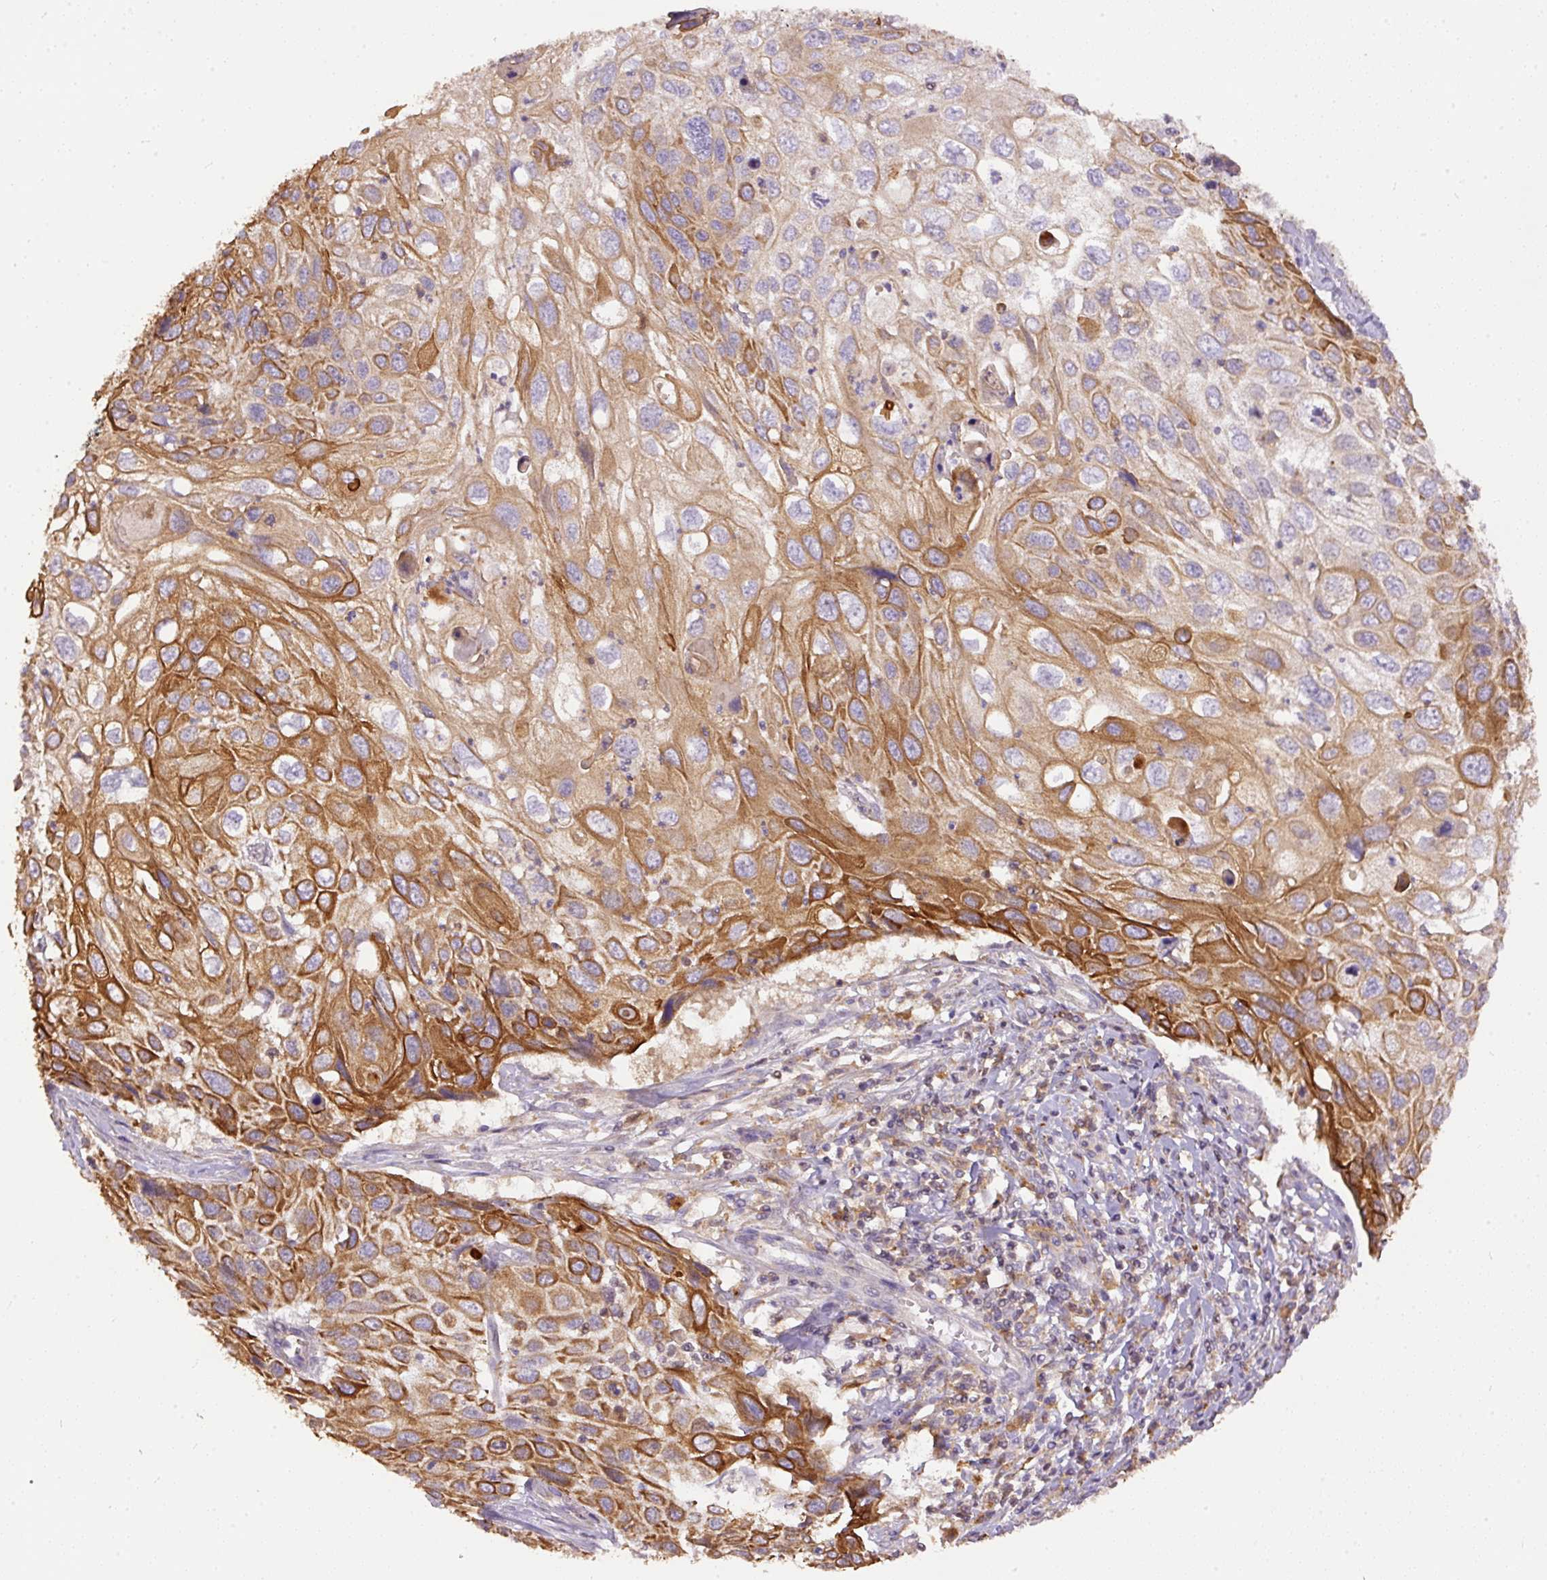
{"staining": {"intensity": "moderate", "quantity": ">75%", "location": "cytoplasmic/membranous"}, "tissue": "cervical cancer", "cell_type": "Tumor cells", "image_type": "cancer", "snomed": [{"axis": "morphology", "description": "Squamous cell carcinoma, NOS"}, {"axis": "topography", "description": "Cervix"}], "caption": "Protein expression analysis of cervical cancer shows moderate cytoplasmic/membranous staining in about >75% of tumor cells.", "gene": "DAPK1", "patient": {"sex": "female", "age": 70}}